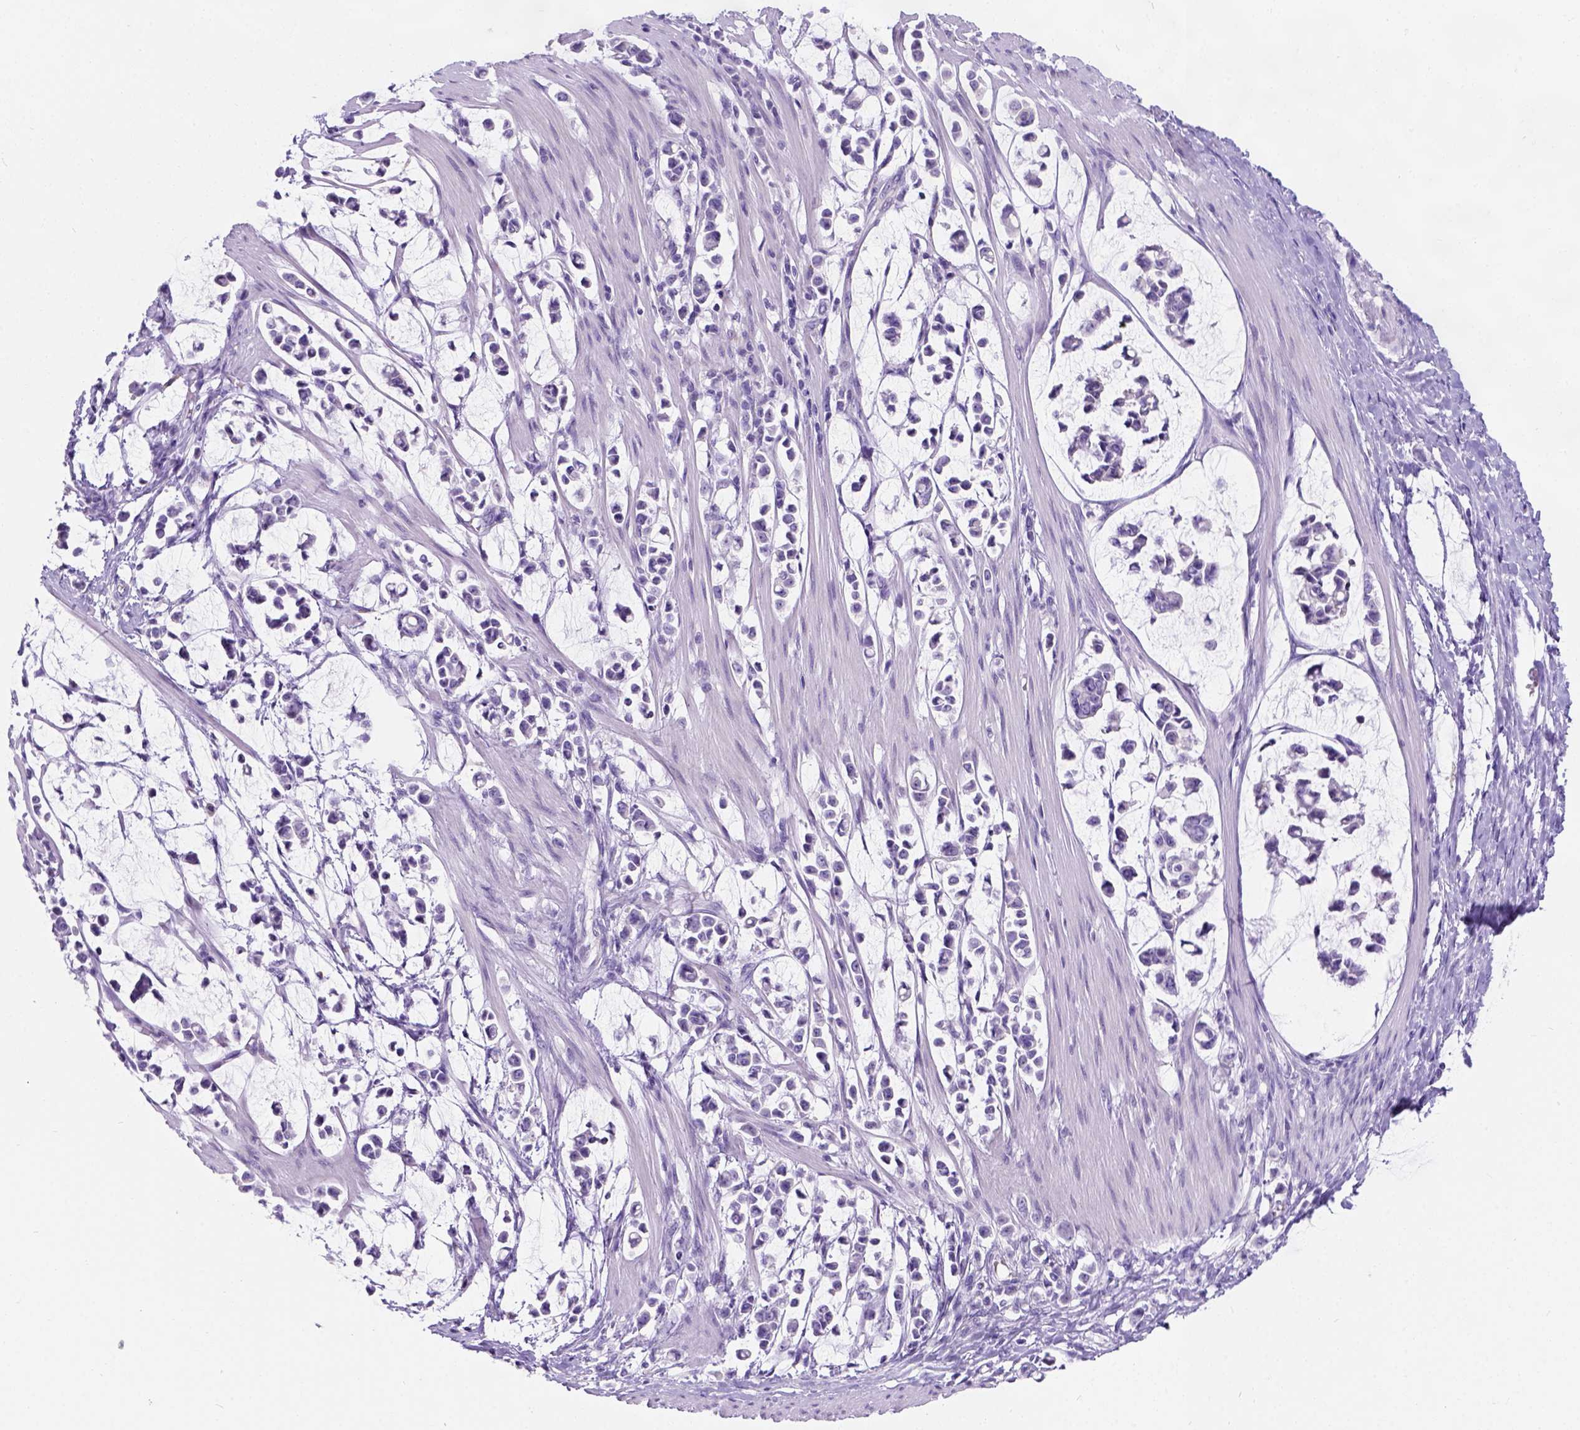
{"staining": {"intensity": "negative", "quantity": "none", "location": "none"}, "tissue": "stomach cancer", "cell_type": "Tumor cells", "image_type": "cancer", "snomed": [{"axis": "morphology", "description": "Adenocarcinoma, NOS"}, {"axis": "topography", "description": "Stomach"}], "caption": "The immunohistochemistry (IHC) histopathology image has no significant positivity in tumor cells of stomach cancer tissue.", "gene": "PHF7", "patient": {"sex": "male", "age": 82}}